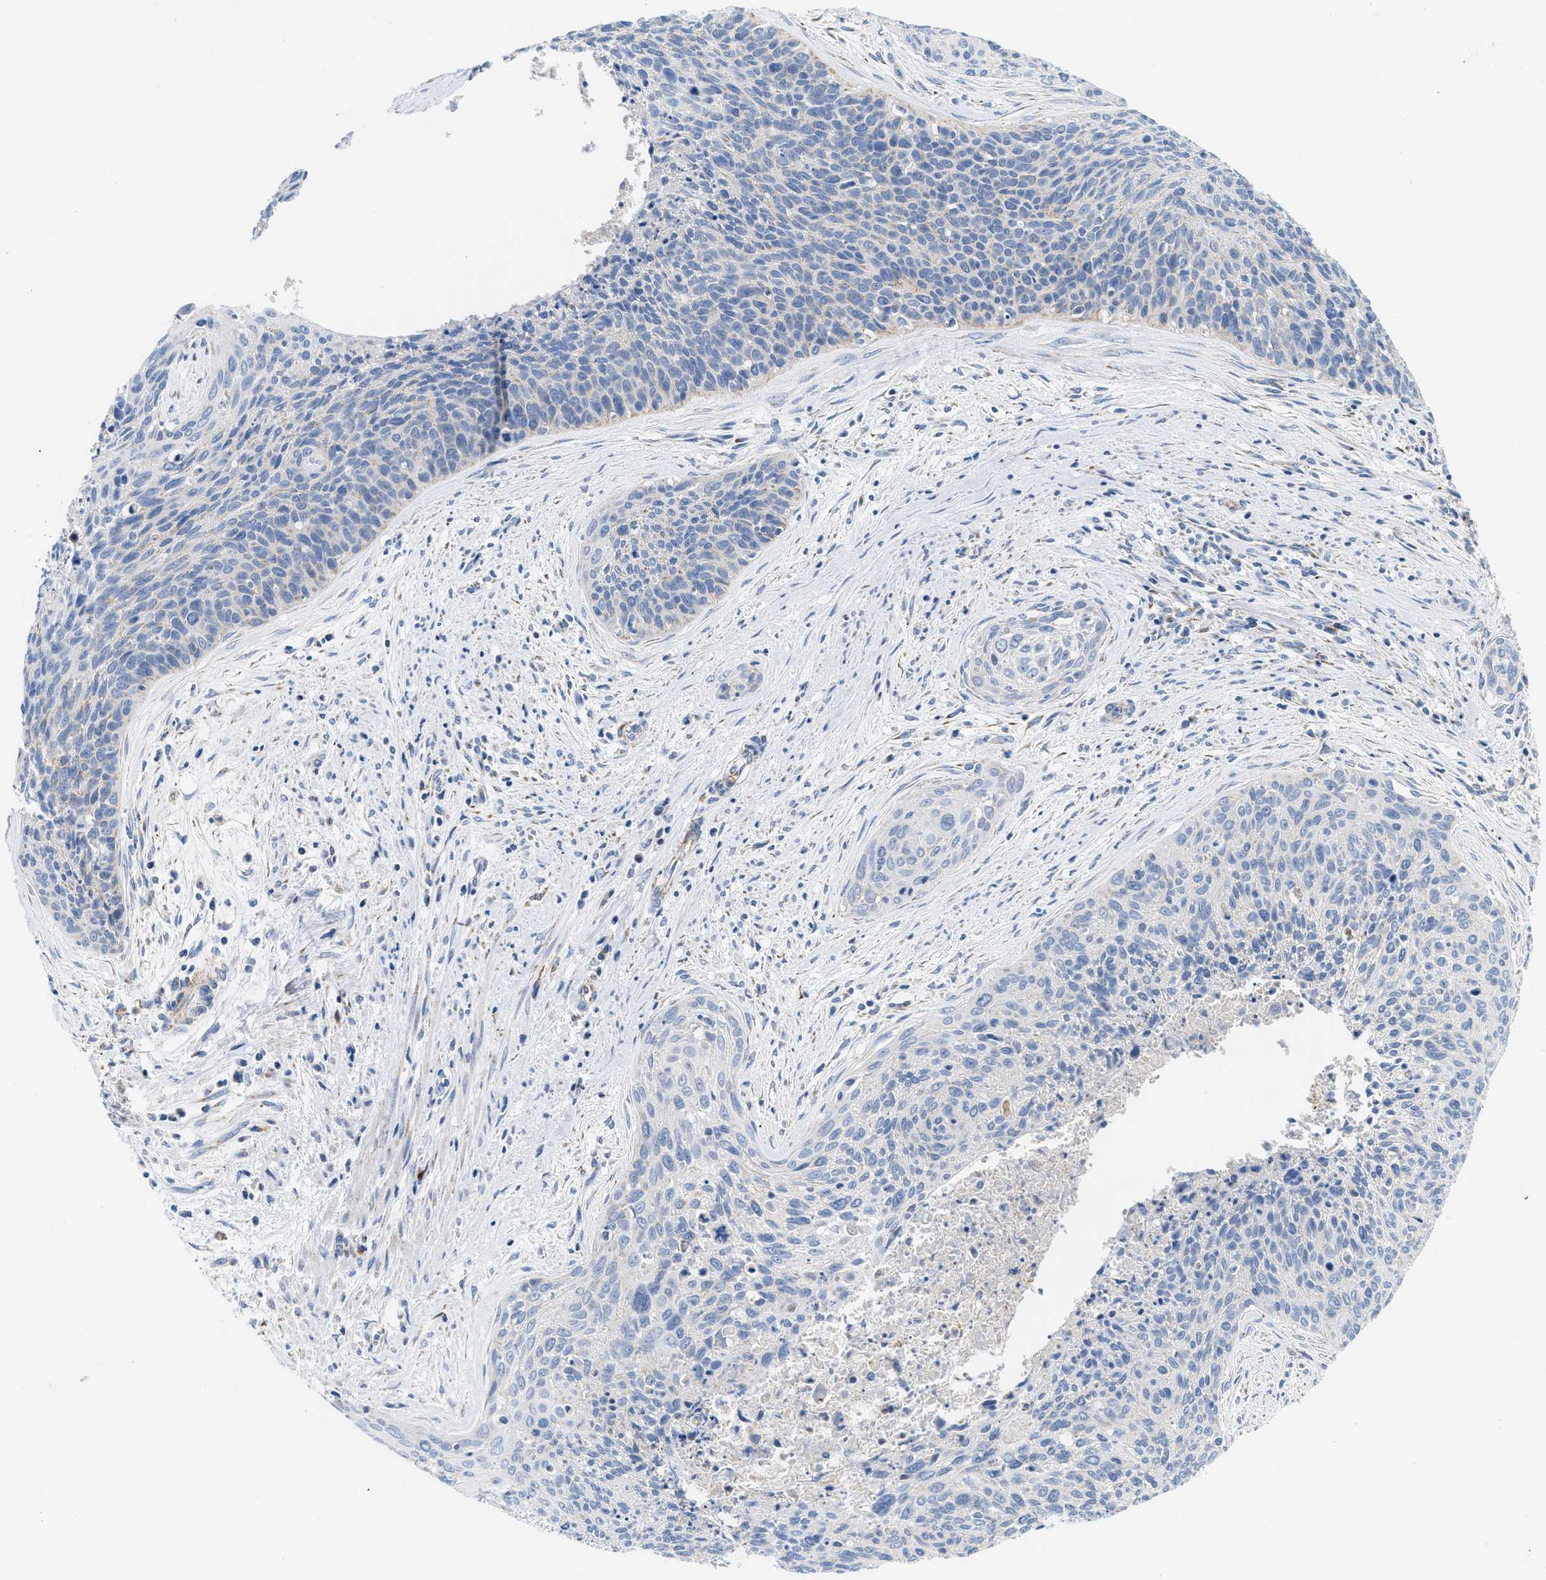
{"staining": {"intensity": "negative", "quantity": "none", "location": "none"}, "tissue": "cervical cancer", "cell_type": "Tumor cells", "image_type": "cancer", "snomed": [{"axis": "morphology", "description": "Squamous cell carcinoma, NOS"}, {"axis": "topography", "description": "Cervix"}], "caption": "The photomicrograph displays no staining of tumor cells in squamous cell carcinoma (cervical).", "gene": "KCNJ5", "patient": {"sex": "female", "age": 55}}